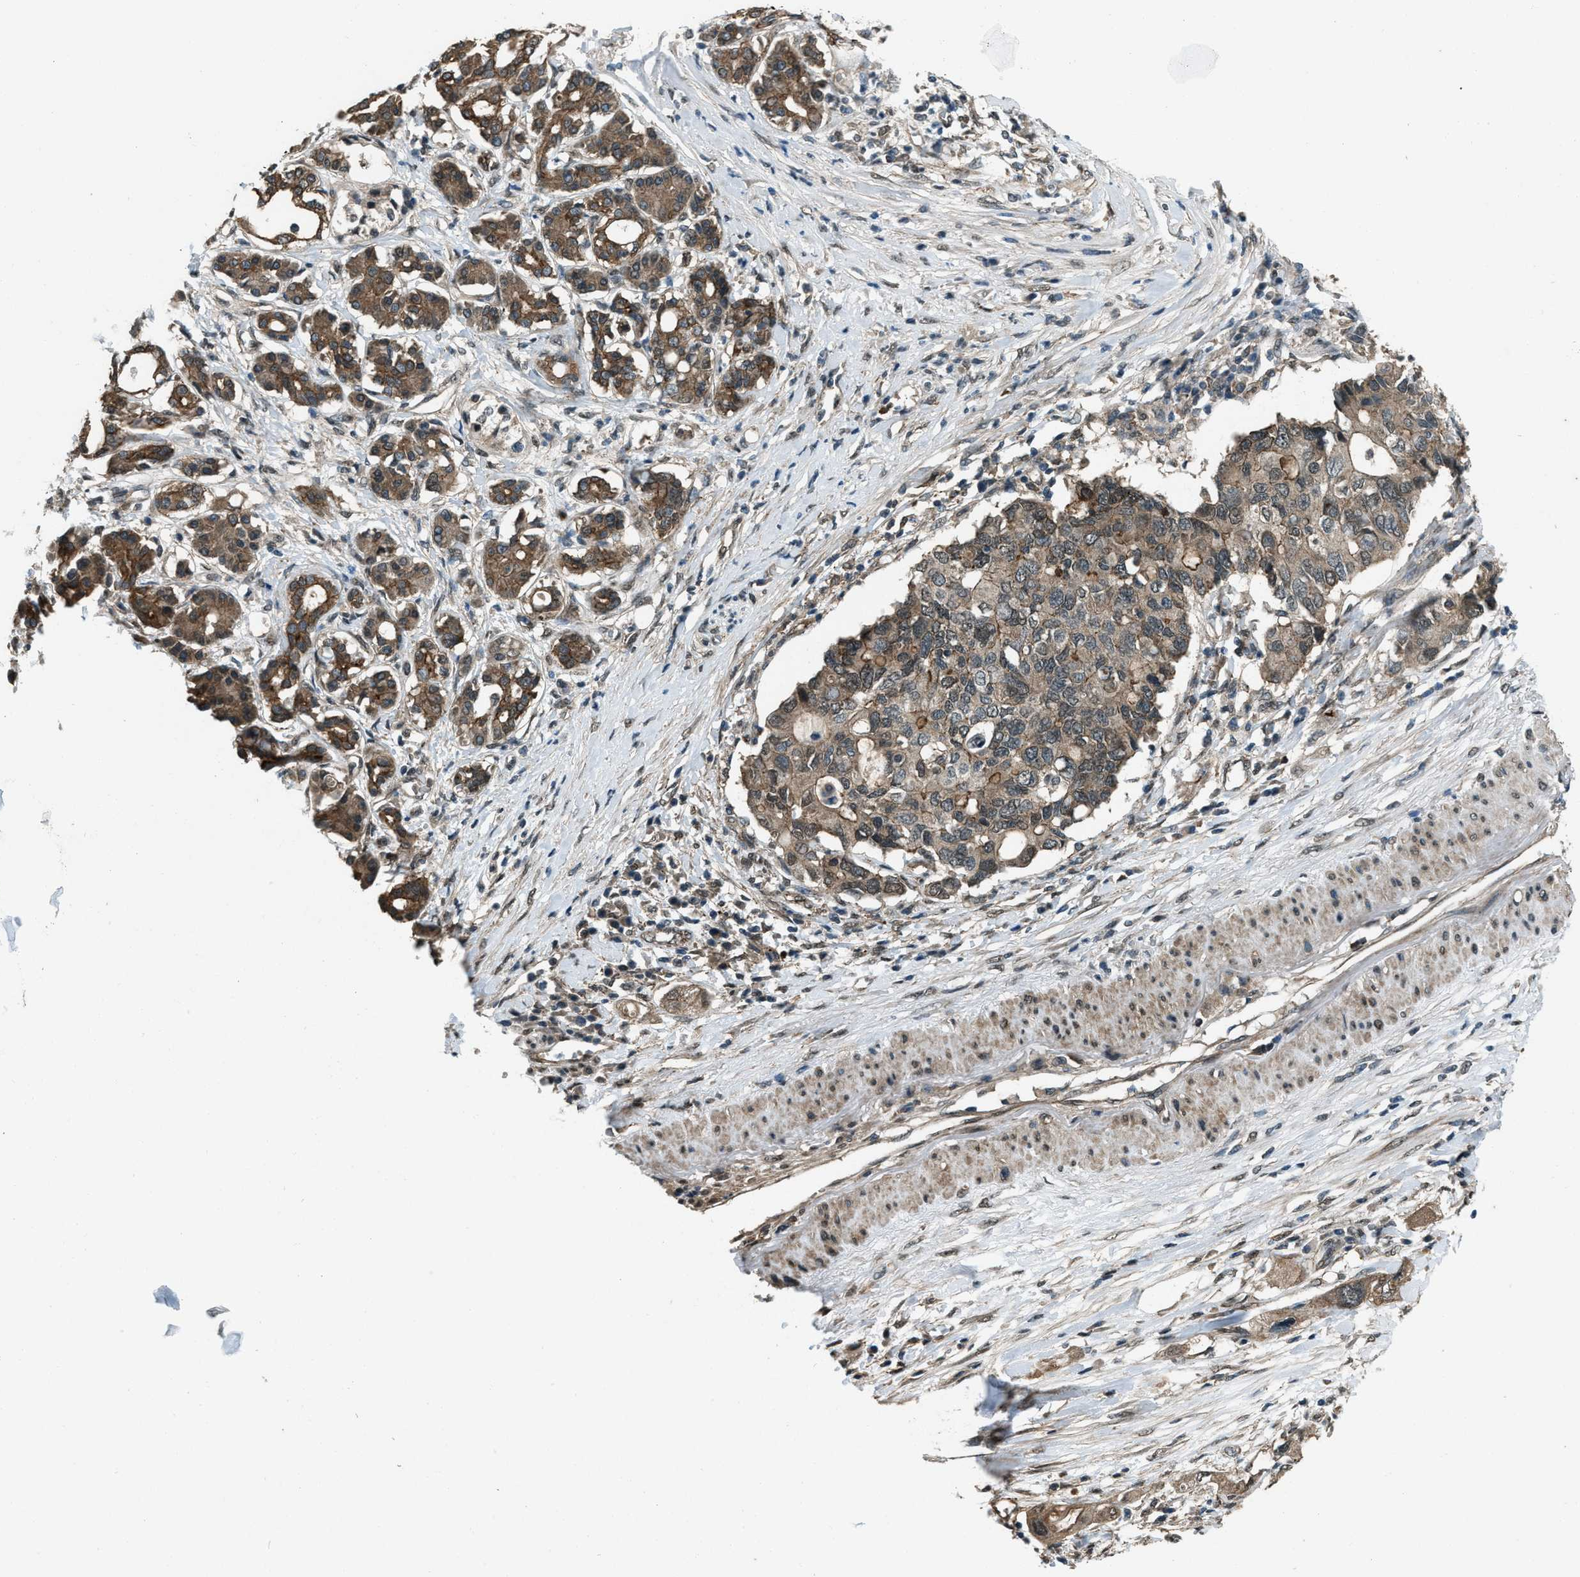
{"staining": {"intensity": "moderate", "quantity": ">75%", "location": "cytoplasmic/membranous"}, "tissue": "pancreatic cancer", "cell_type": "Tumor cells", "image_type": "cancer", "snomed": [{"axis": "morphology", "description": "Adenocarcinoma, NOS"}, {"axis": "topography", "description": "Pancreas"}], "caption": "Adenocarcinoma (pancreatic) stained for a protein (brown) reveals moderate cytoplasmic/membranous positive staining in about >75% of tumor cells.", "gene": "SVIL", "patient": {"sex": "female", "age": 56}}